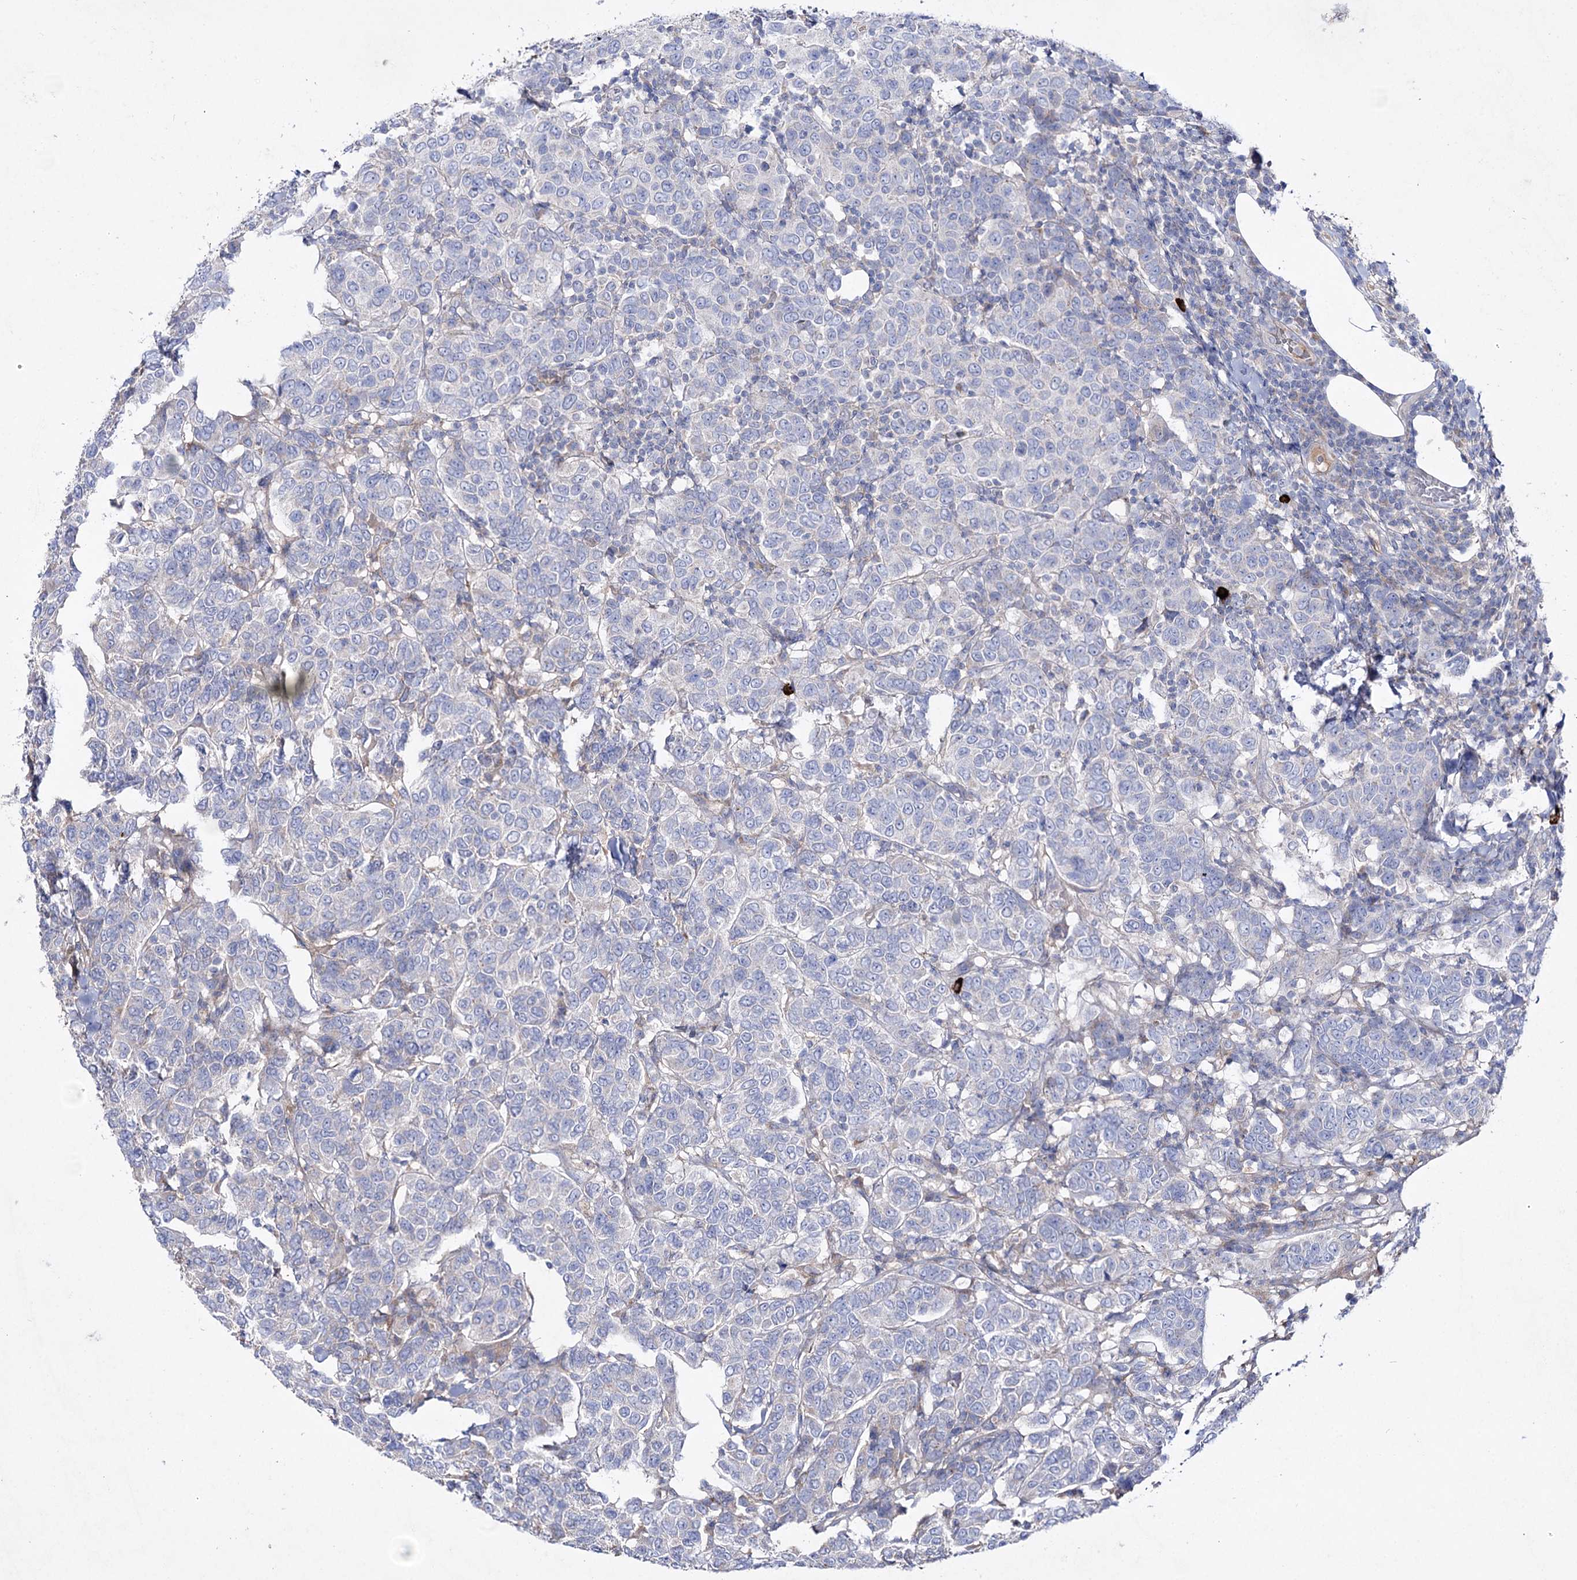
{"staining": {"intensity": "weak", "quantity": "<25%", "location": "cytoplasmic/membranous"}, "tissue": "breast cancer", "cell_type": "Tumor cells", "image_type": "cancer", "snomed": [{"axis": "morphology", "description": "Duct carcinoma"}, {"axis": "topography", "description": "Breast"}], "caption": "Immunohistochemistry of human breast cancer exhibits no staining in tumor cells. (Stains: DAB immunohistochemistry (IHC) with hematoxylin counter stain, Microscopy: brightfield microscopy at high magnification).", "gene": "NAGLU", "patient": {"sex": "female", "age": 55}}